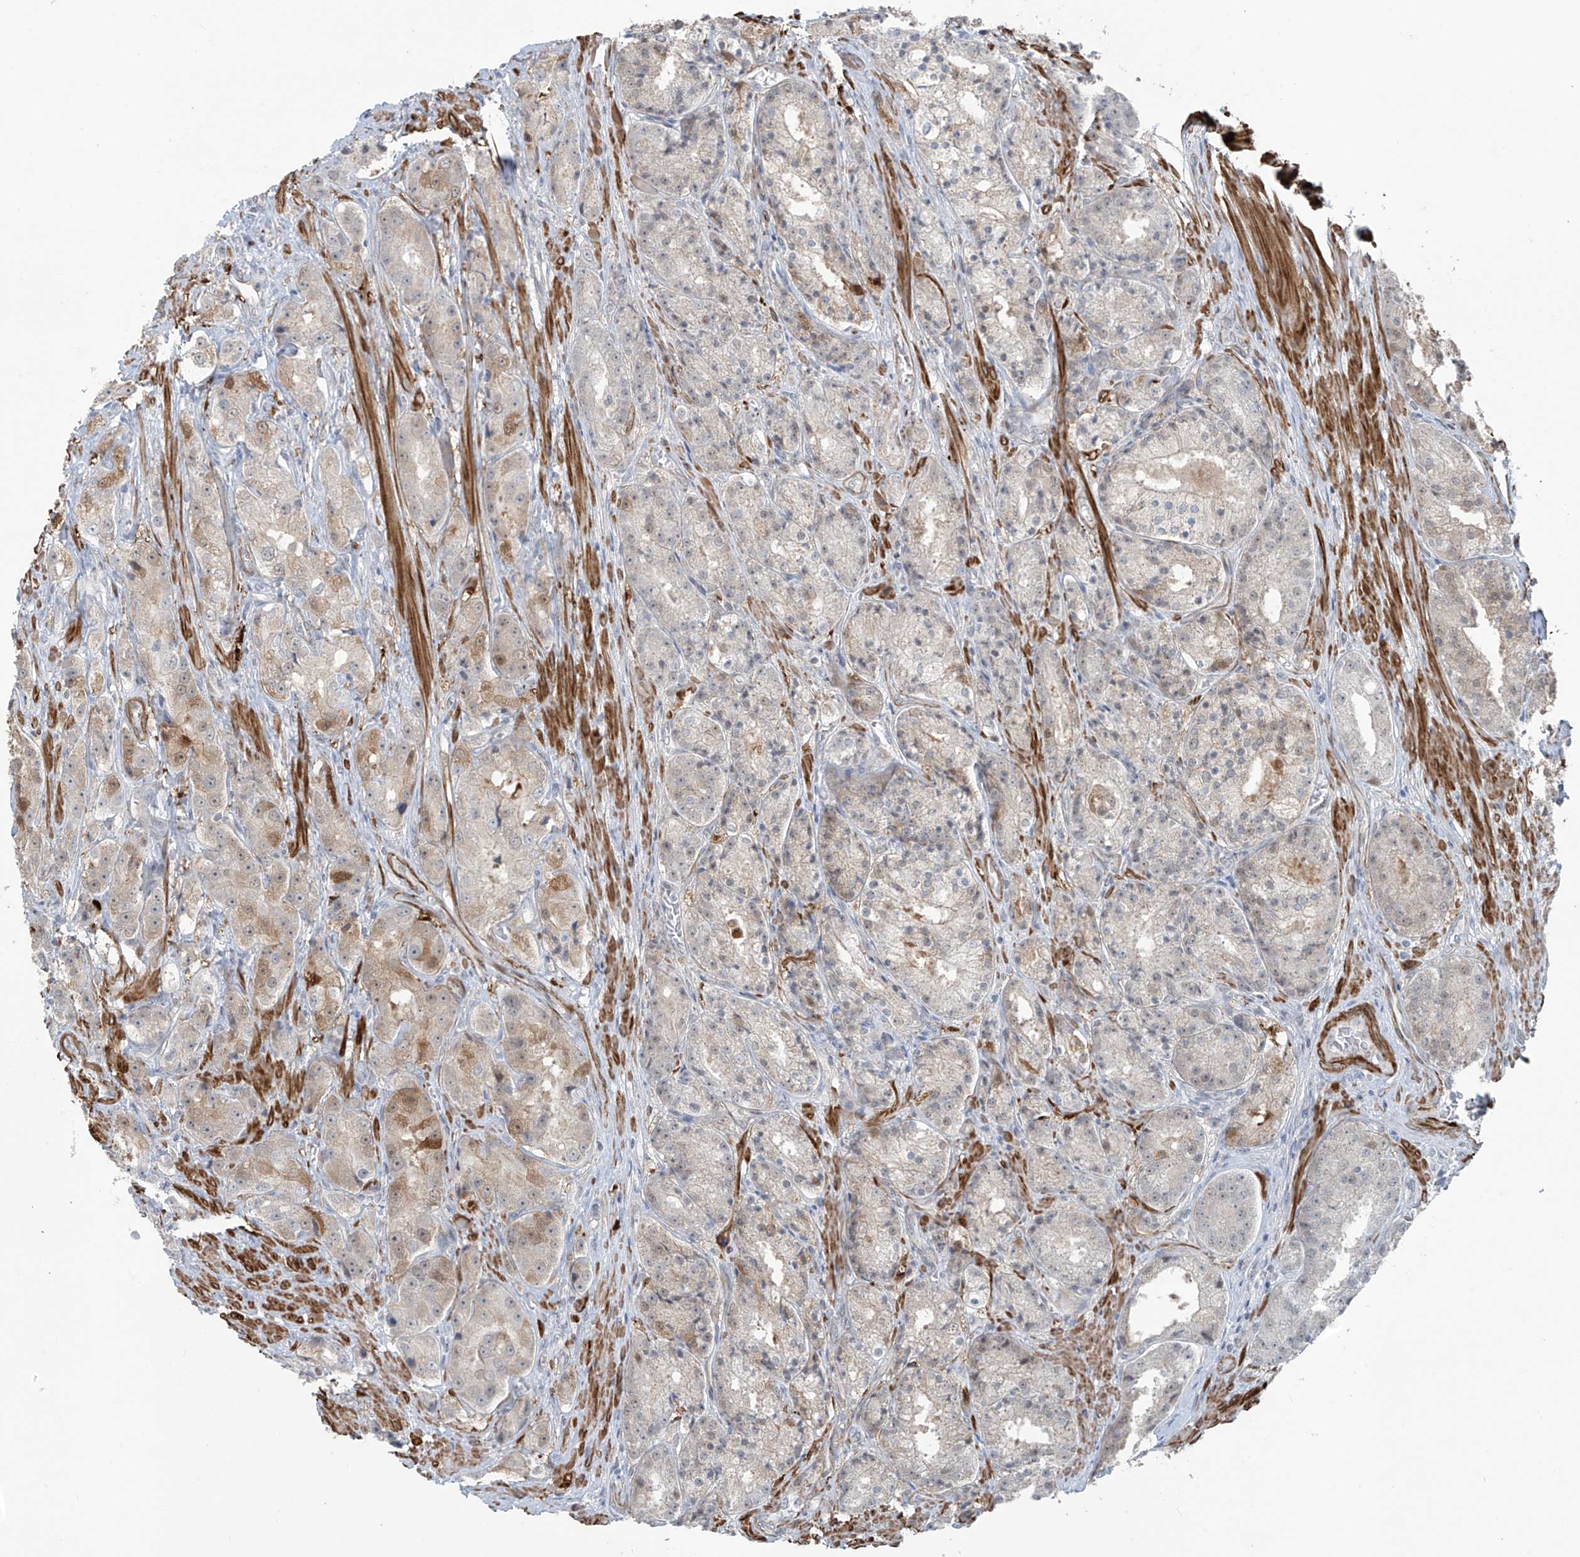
{"staining": {"intensity": "weak", "quantity": "<25%", "location": "cytoplasmic/membranous"}, "tissue": "prostate cancer", "cell_type": "Tumor cells", "image_type": "cancer", "snomed": [{"axis": "morphology", "description": "Adenocarcinoma, High grade"}, {"axis": "topography", "description": "Prostate"}], "caption": "The photomicrograph demonstrates no staining of tumor cells in adenocarcinoma (high-grade) (prostate).", "gene": "RASGEF1A", "patient": {"sex": "male", "age": 60}}